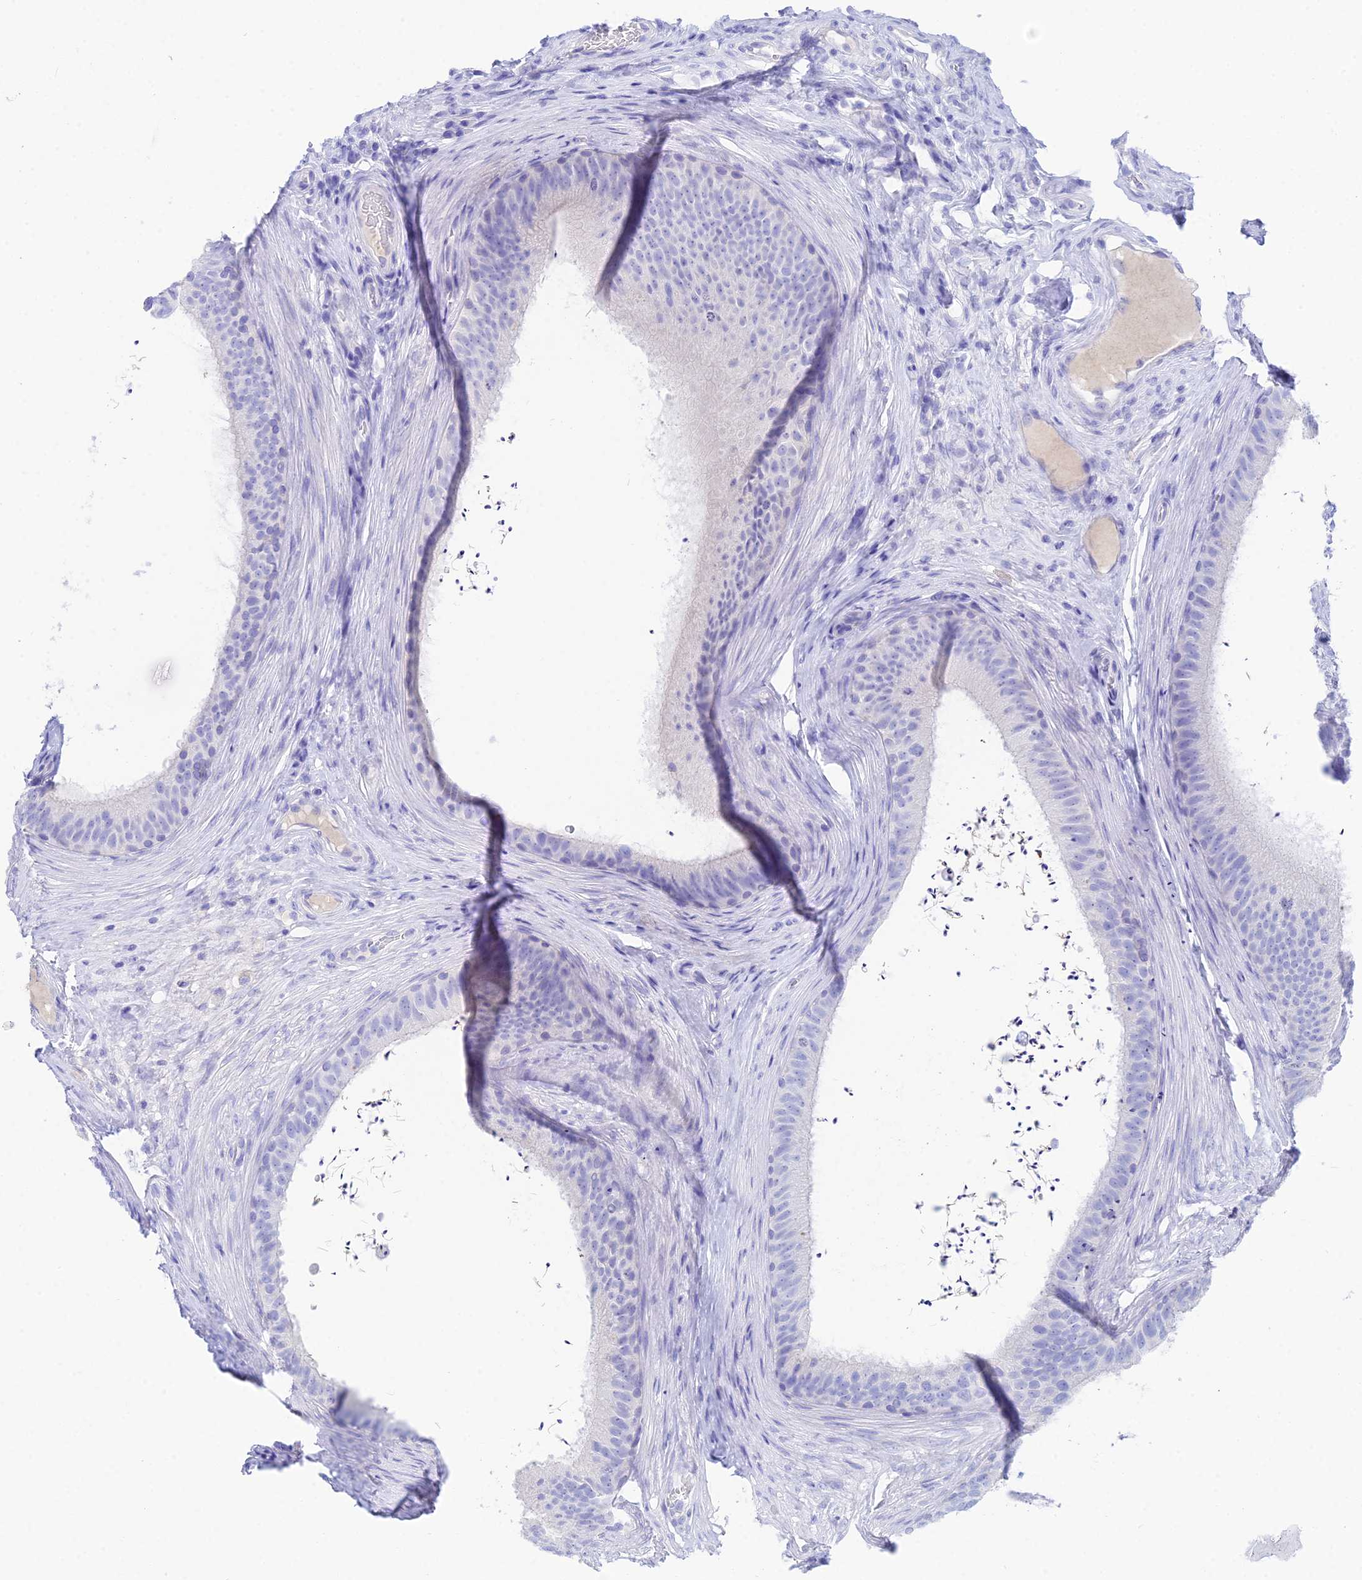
{"staining": {"intensity": "negative", "quantity": "none", "location": "none"}, "tissue": "epididymis", "cell_type": "Glandular cells", "image_type": "normal", "snomed": [{"axis": "morphology", "description": "Normal tissue, NOS"}, {"axis": "topography", "description": "Testis"}, {"axis": "topography", "description": "Epididymis"}], "caption": "Glandular cells are negative for brown protein staining in benign epididymis. (DAB immunohistochemistry with hematoxylin counter stain).", "gene": "REG1A", "patient": {"sex": "male", "age": 41}}